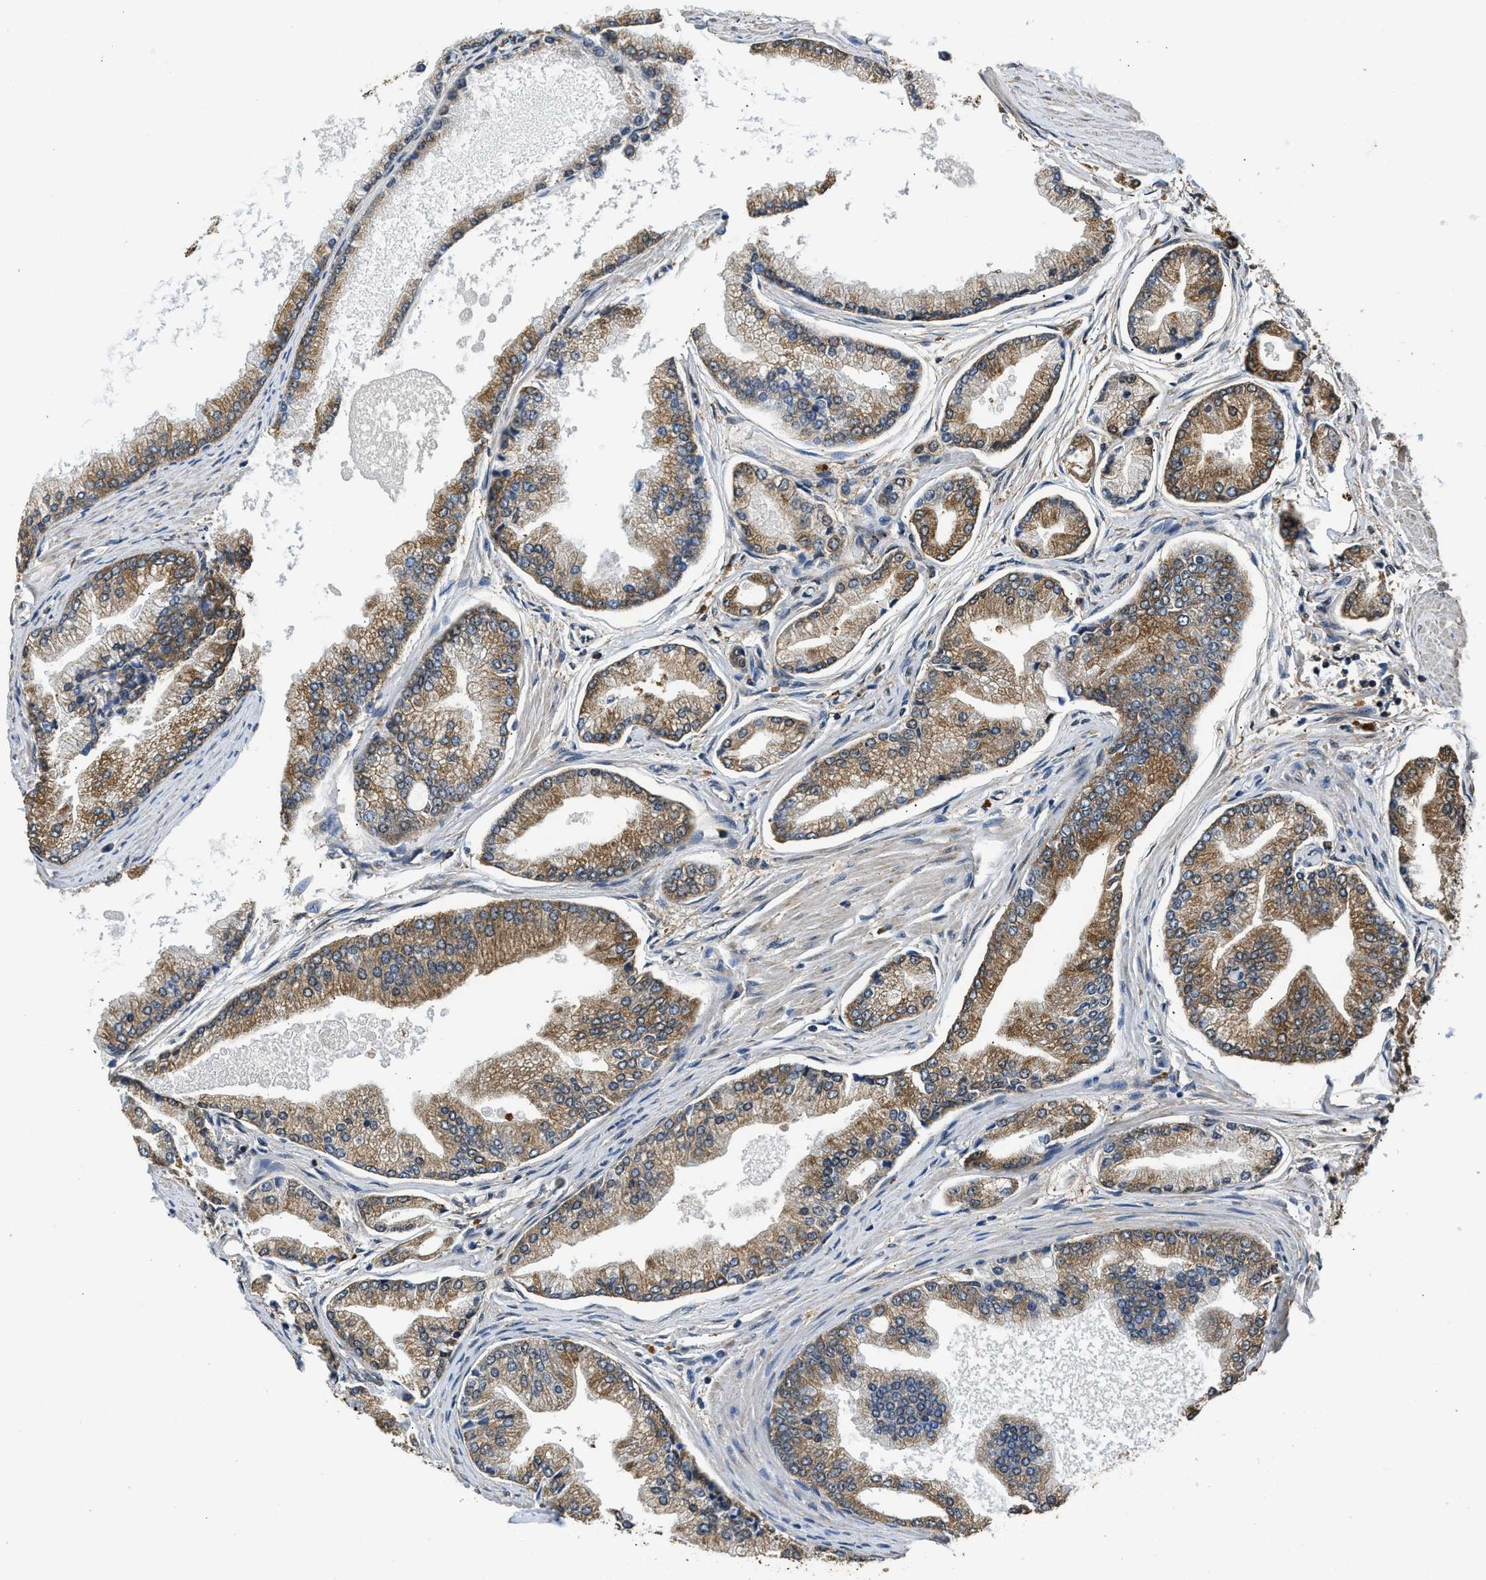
{"staining": {"intensity": "moderate", "quantity": ">75%", "location": "cytoplasmic/membranous"}, "tissue": "prostate cancer", "cell_type": "Tumor cells", "image_type": "cancer", "snomed": [{"axis": "morphology", "description": "Adenocarcinoma, High grade"}, {"axis": "topography", "description": "Prostate"}], "caption": "Immunohistochemical staining of human prostate cancer (high-grade adenocarcinoma) exhibits medium levels of moderate cytoplasmic/membranous staining in approximately >75% of tumor cells.", "gene": "SLC36A4", "patient": {"sex": "male", "age": 61}}